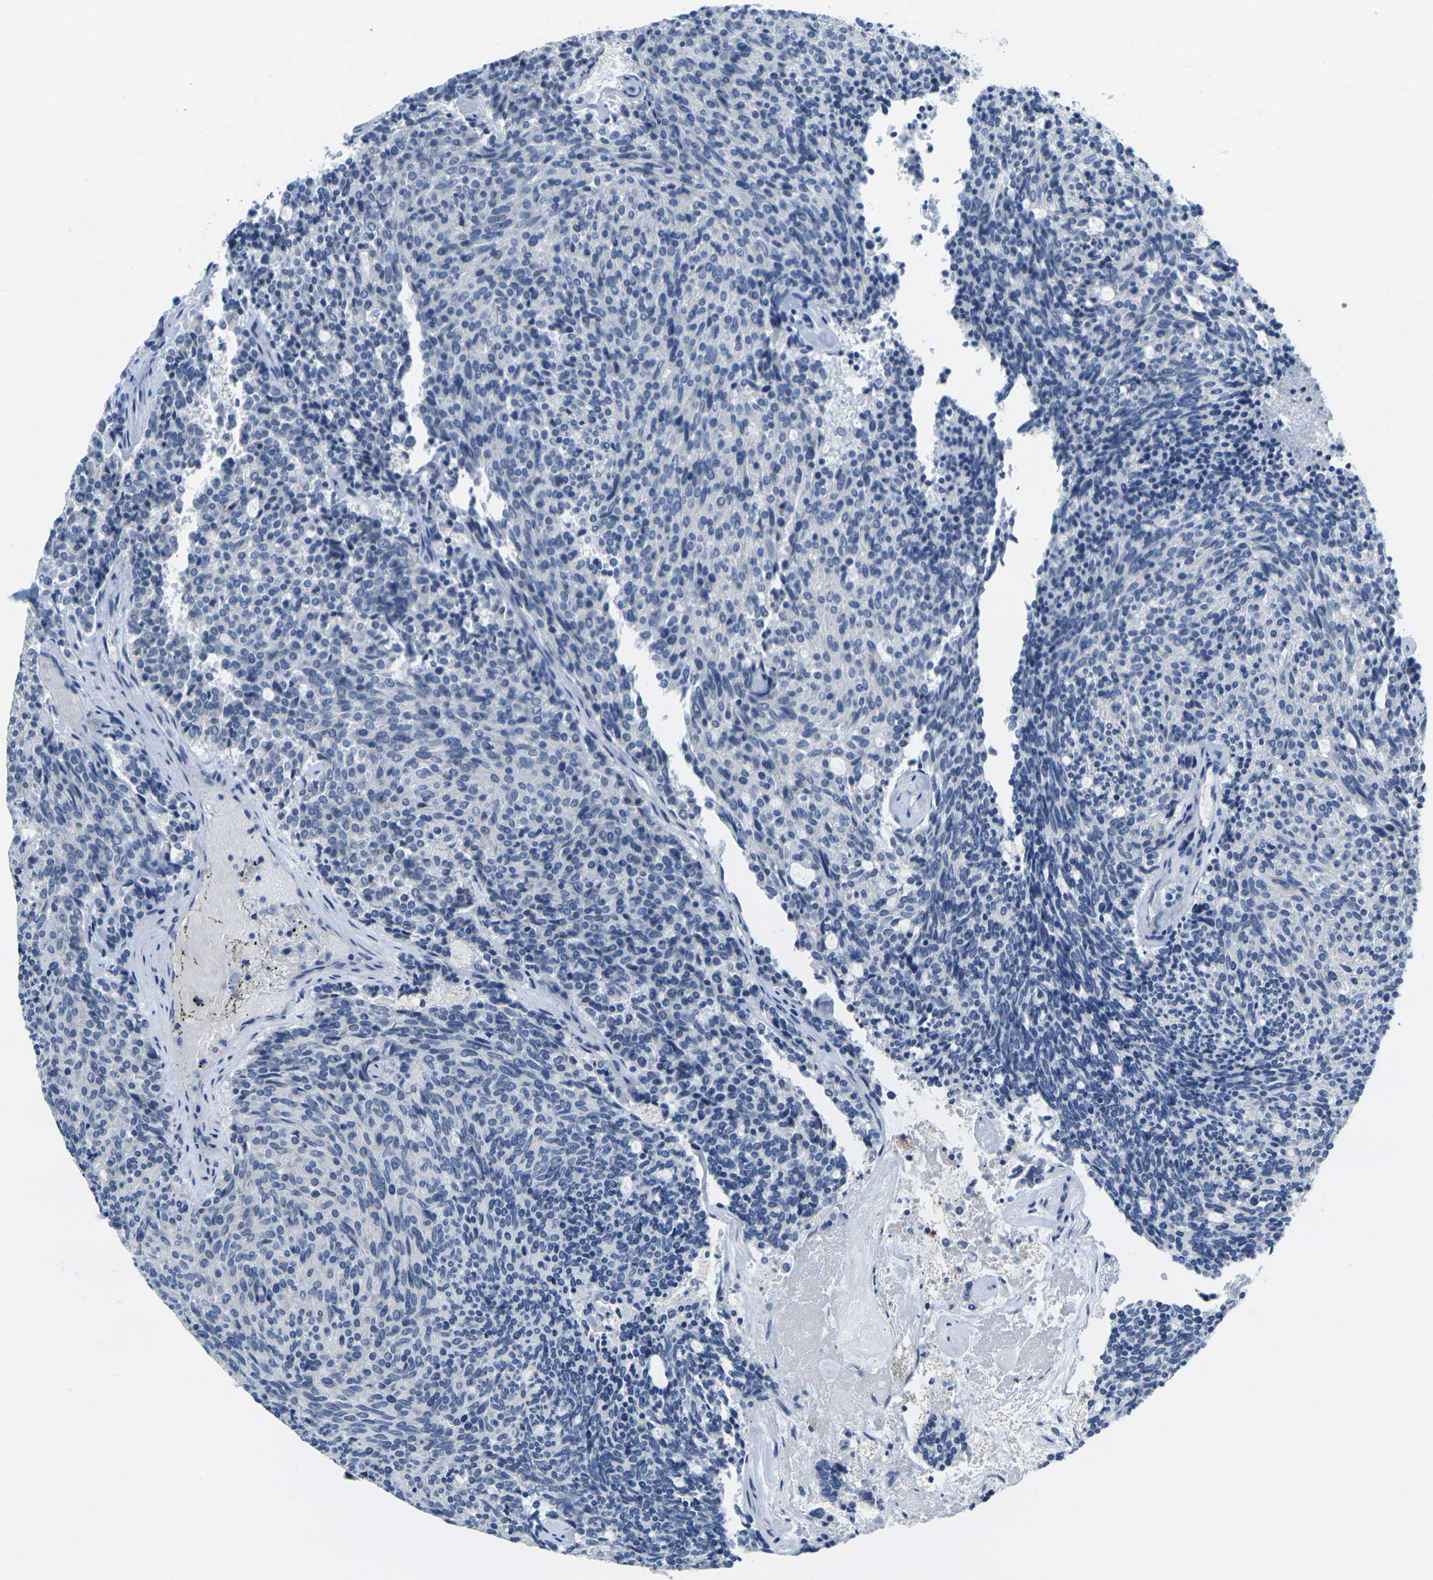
{"staining": {"intensity": "negative", "quantity": "none", "location": "none"}, "tissue": "carcinoid", "cell_type": "Tumor cells", "image_type": "cancer", "snomed": [{"axis": "morphology", "description": "Carcinoid, malignant, NOS"}, {"axis": "topography", "description": "Pancreas"}], "caption": "Protein analysis of malignant carcinoid shows no significant positivity in tumor cells.", "gene": "GPR15", "patient": {"sex": "female", "age": 54}}